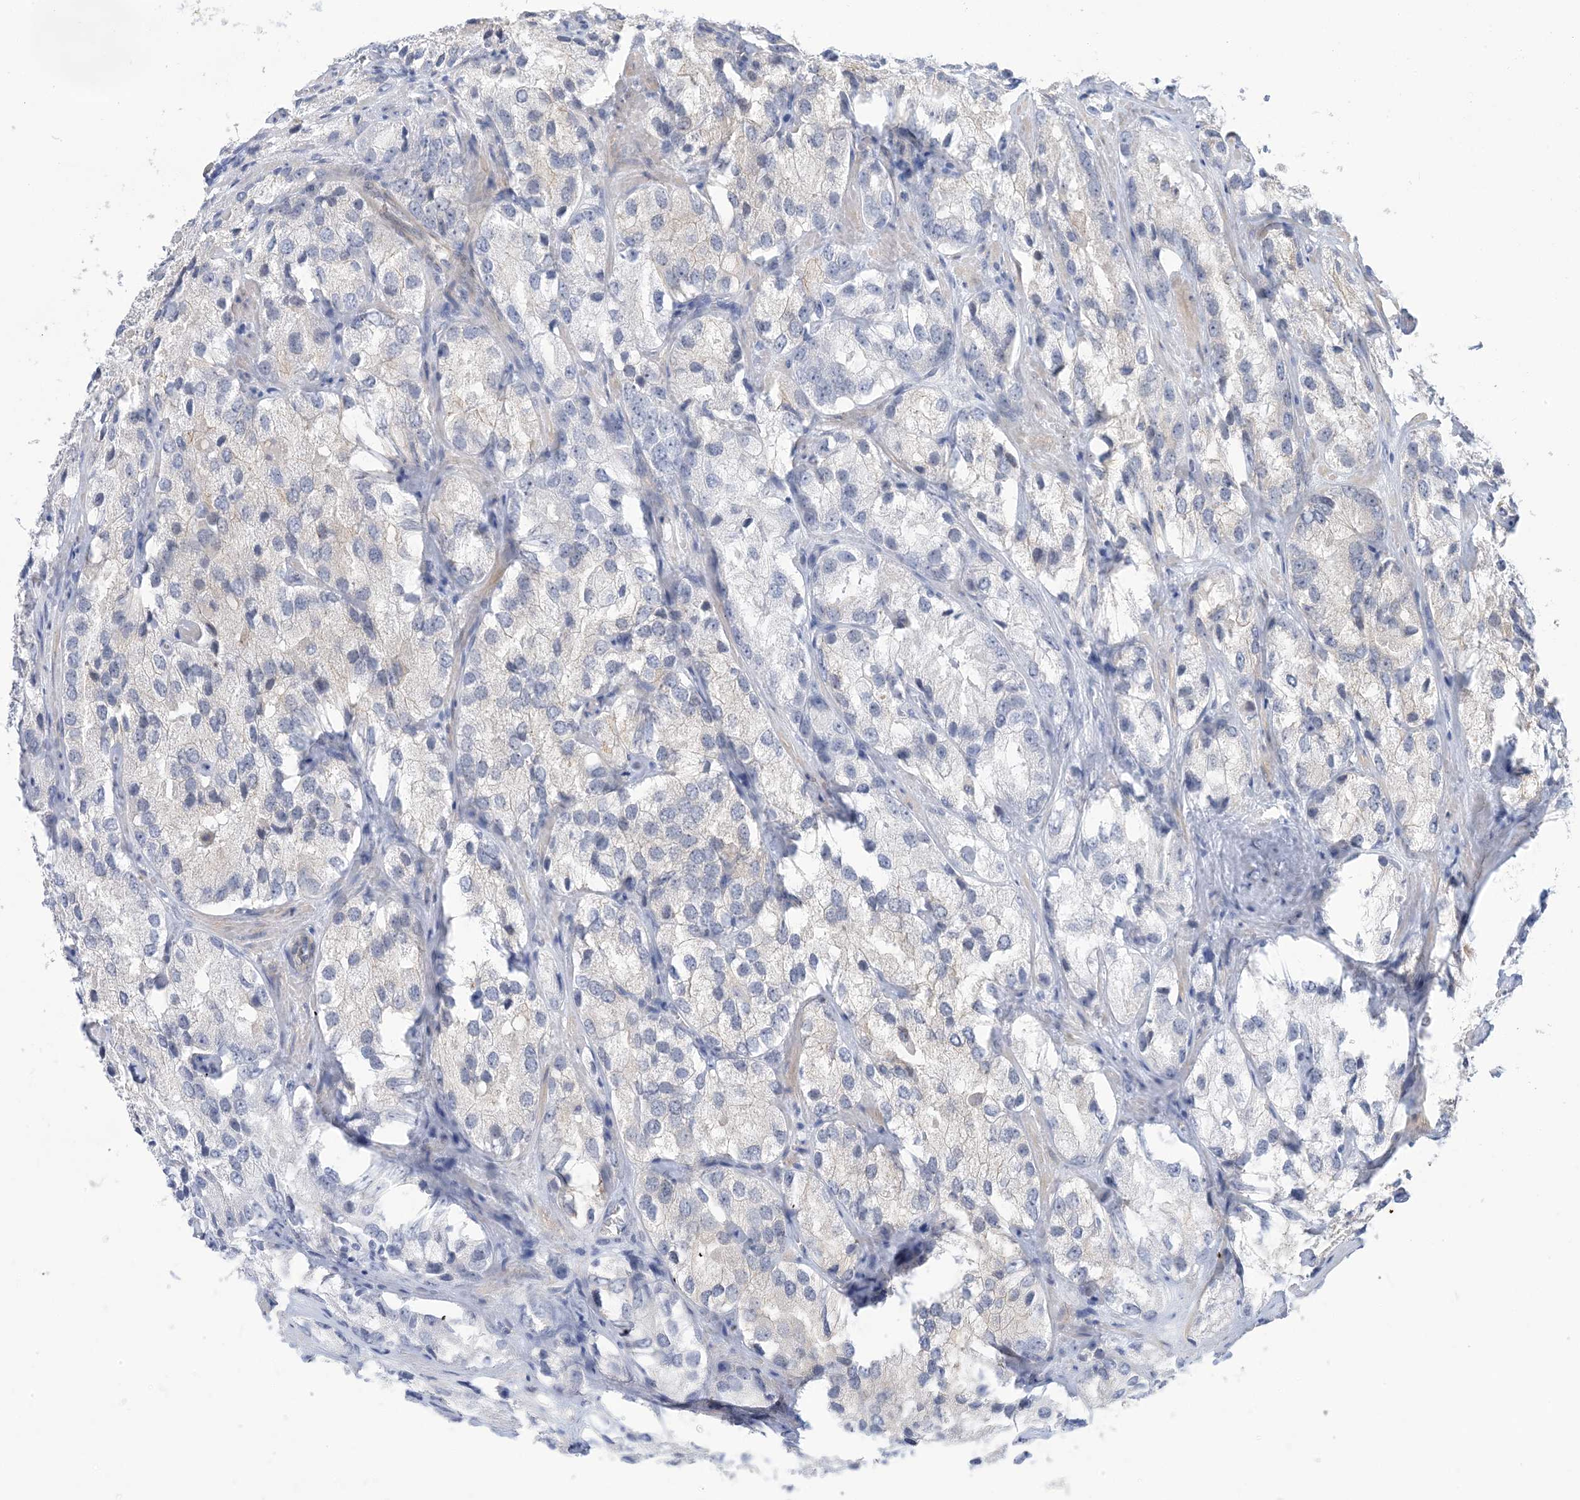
{"staining": {"intensity": "negative", "quantity": "none", "location": "none"}, "tissue": "prostate cancer", "cell_type": "Tumor cells", "image_type": "cancer", "snomed": [{"axis": "morphology", "description": "Adenocarcinoma, High grade"}, {"axis": "topography", "description": "Prostate"}], "caption": "The image exhibits no staining of tumor cells in prostate high-grade adenocarcinoma.", "gene": "IL36B", "patient": {"sex": "male", "age": 66}}